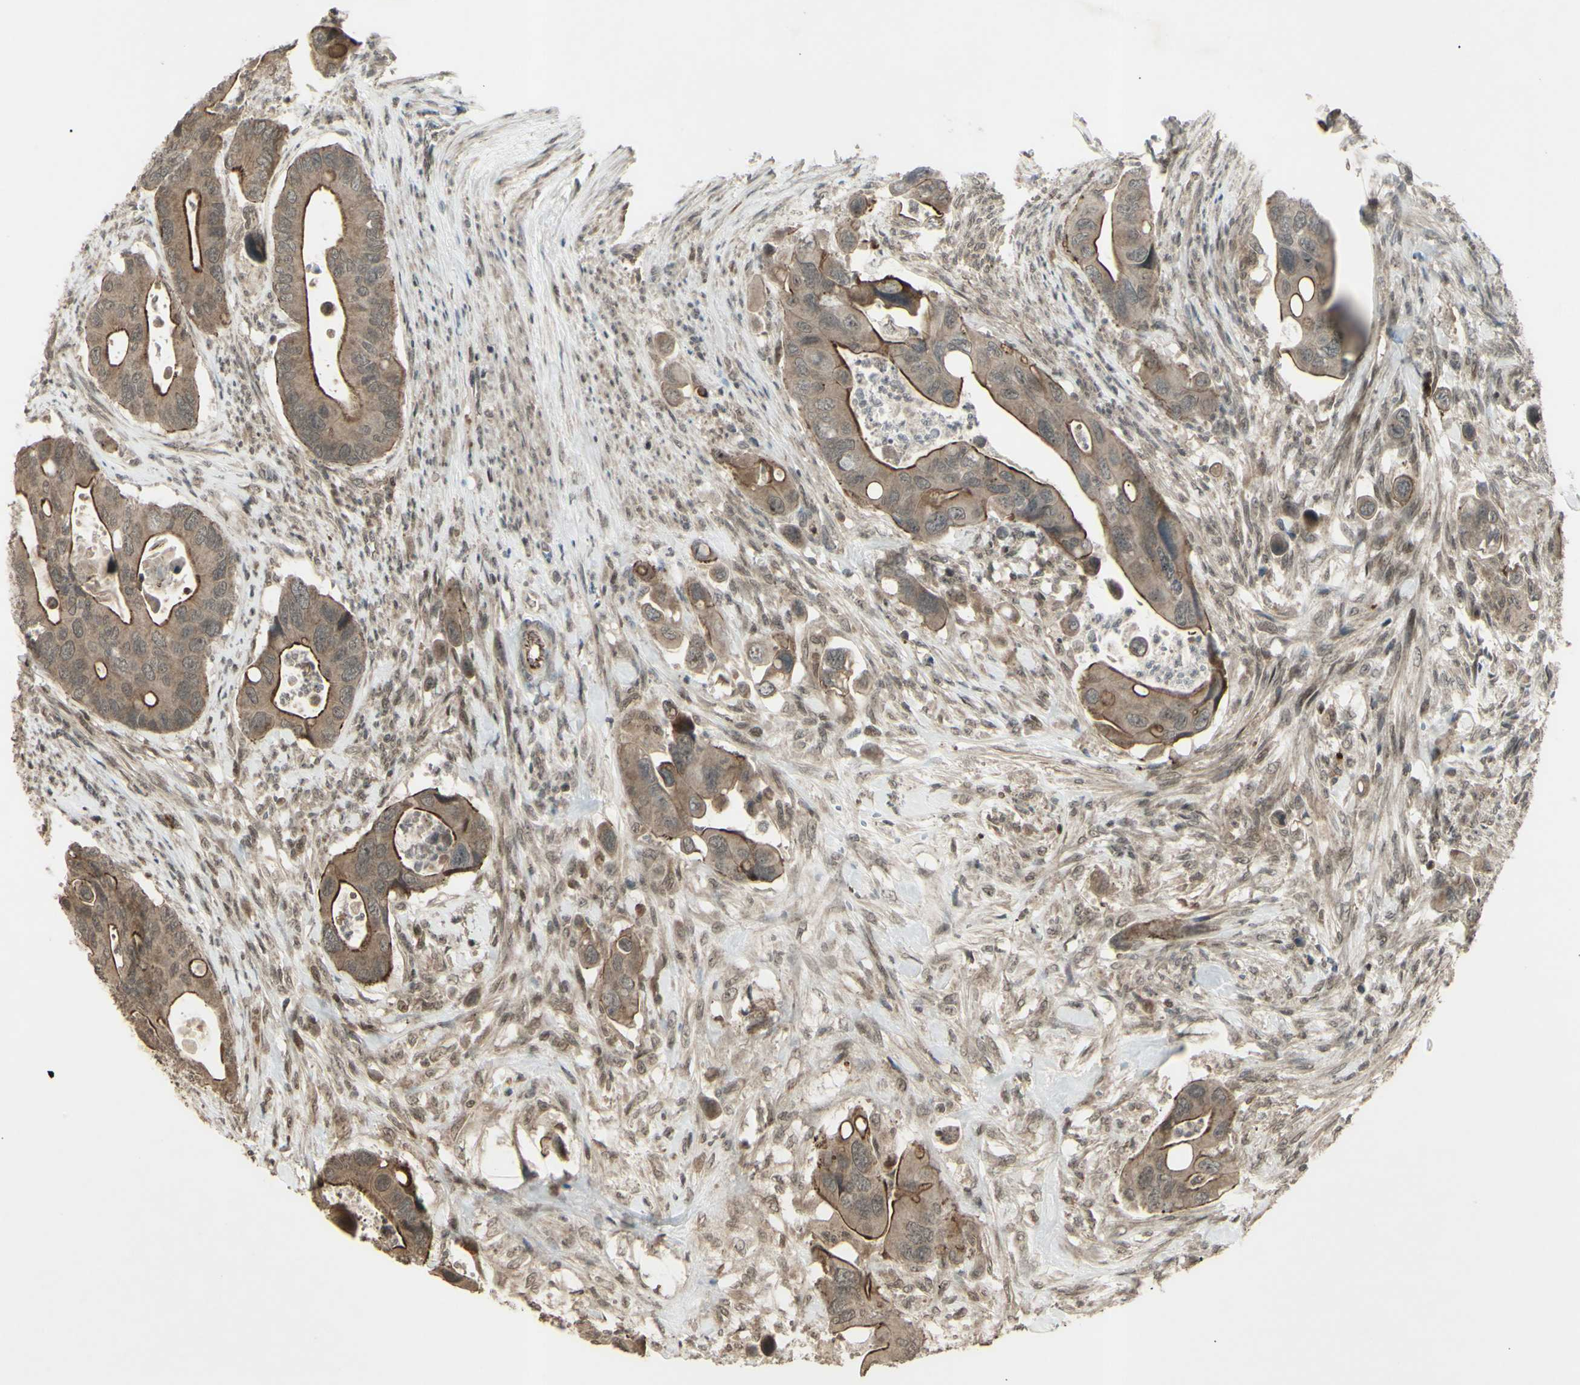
{"staining": {"intensity": "moderate", "quantity": ">75%", "location": "cytoplasmic/membranous"}, "tissue": "colorectal cancer", "cell_type": "Tumor cells", "image_type": "cancer", "snomed": [{"axis": "morphology", "description": "Adenocarcinoma, NOS"}, {"axis": "topography", "description": "Rectum"}], "caption": "Approximately >75% of tumor cells in human colorectal adenocarcinoma reveal moderate cytoplasmic/membranous protein staining as visualized by brown immunohistochemical staining.", "gene": "BLNK", "patient": {"sex": "female", "age": 57}}